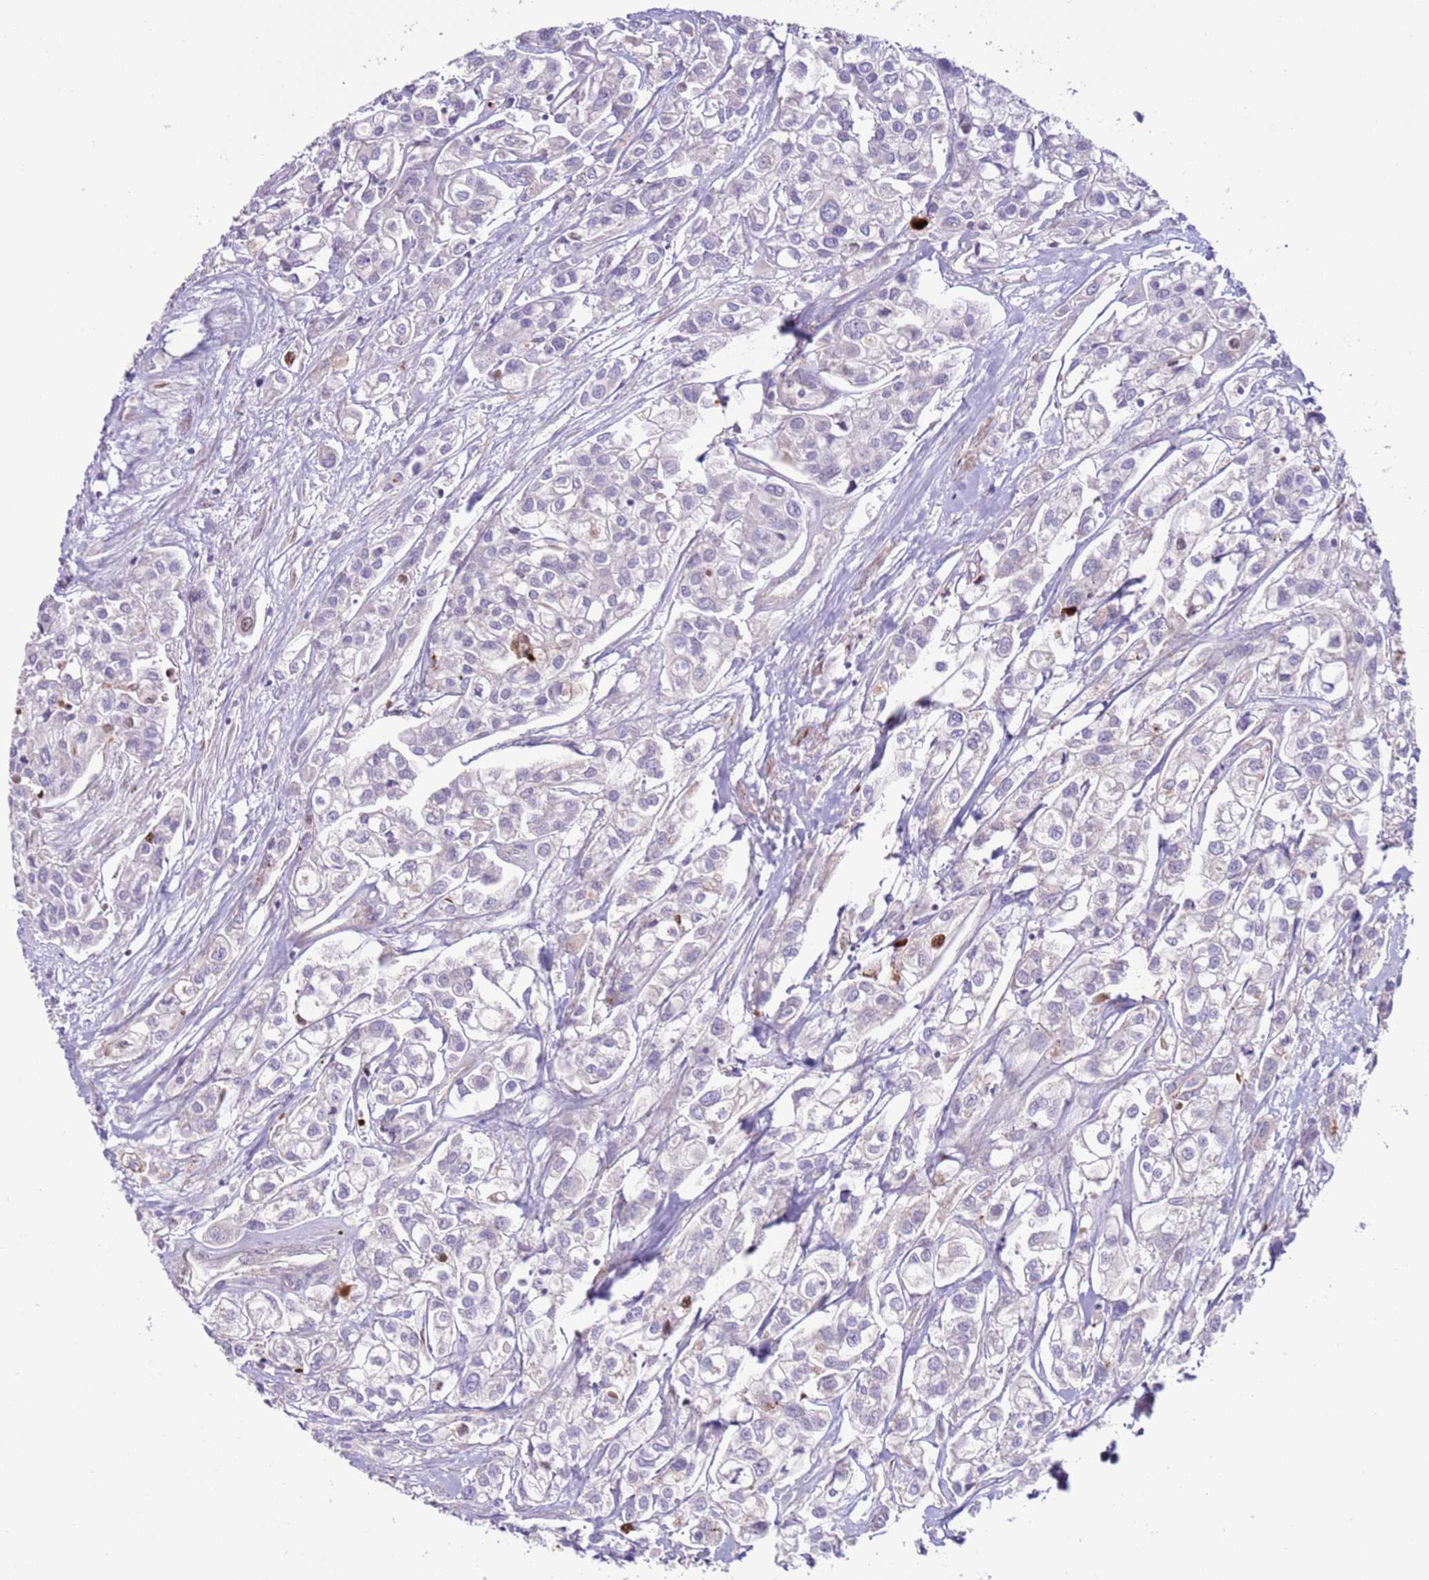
{"staining": {"intensity": "negative", "quantity": "none", "location": "none"}, "tissue": "urothelial cancer", "cell_type": "Tumor cells", "image_type": "cancer", "snomed": [{"axis": "morphology", "description": "Urothelial carcinoma, High grade"}, {"axis": "topography", "description": "Urinary bladder"}], "caption": "The IHC micrograph has no significant expression in tumor cells of urothelial carcinoma (high-grade) tissue. (DAB IHC, high magnification).", "gene": "HEATR1", "patient": {"sex": "male", "age": 67}}